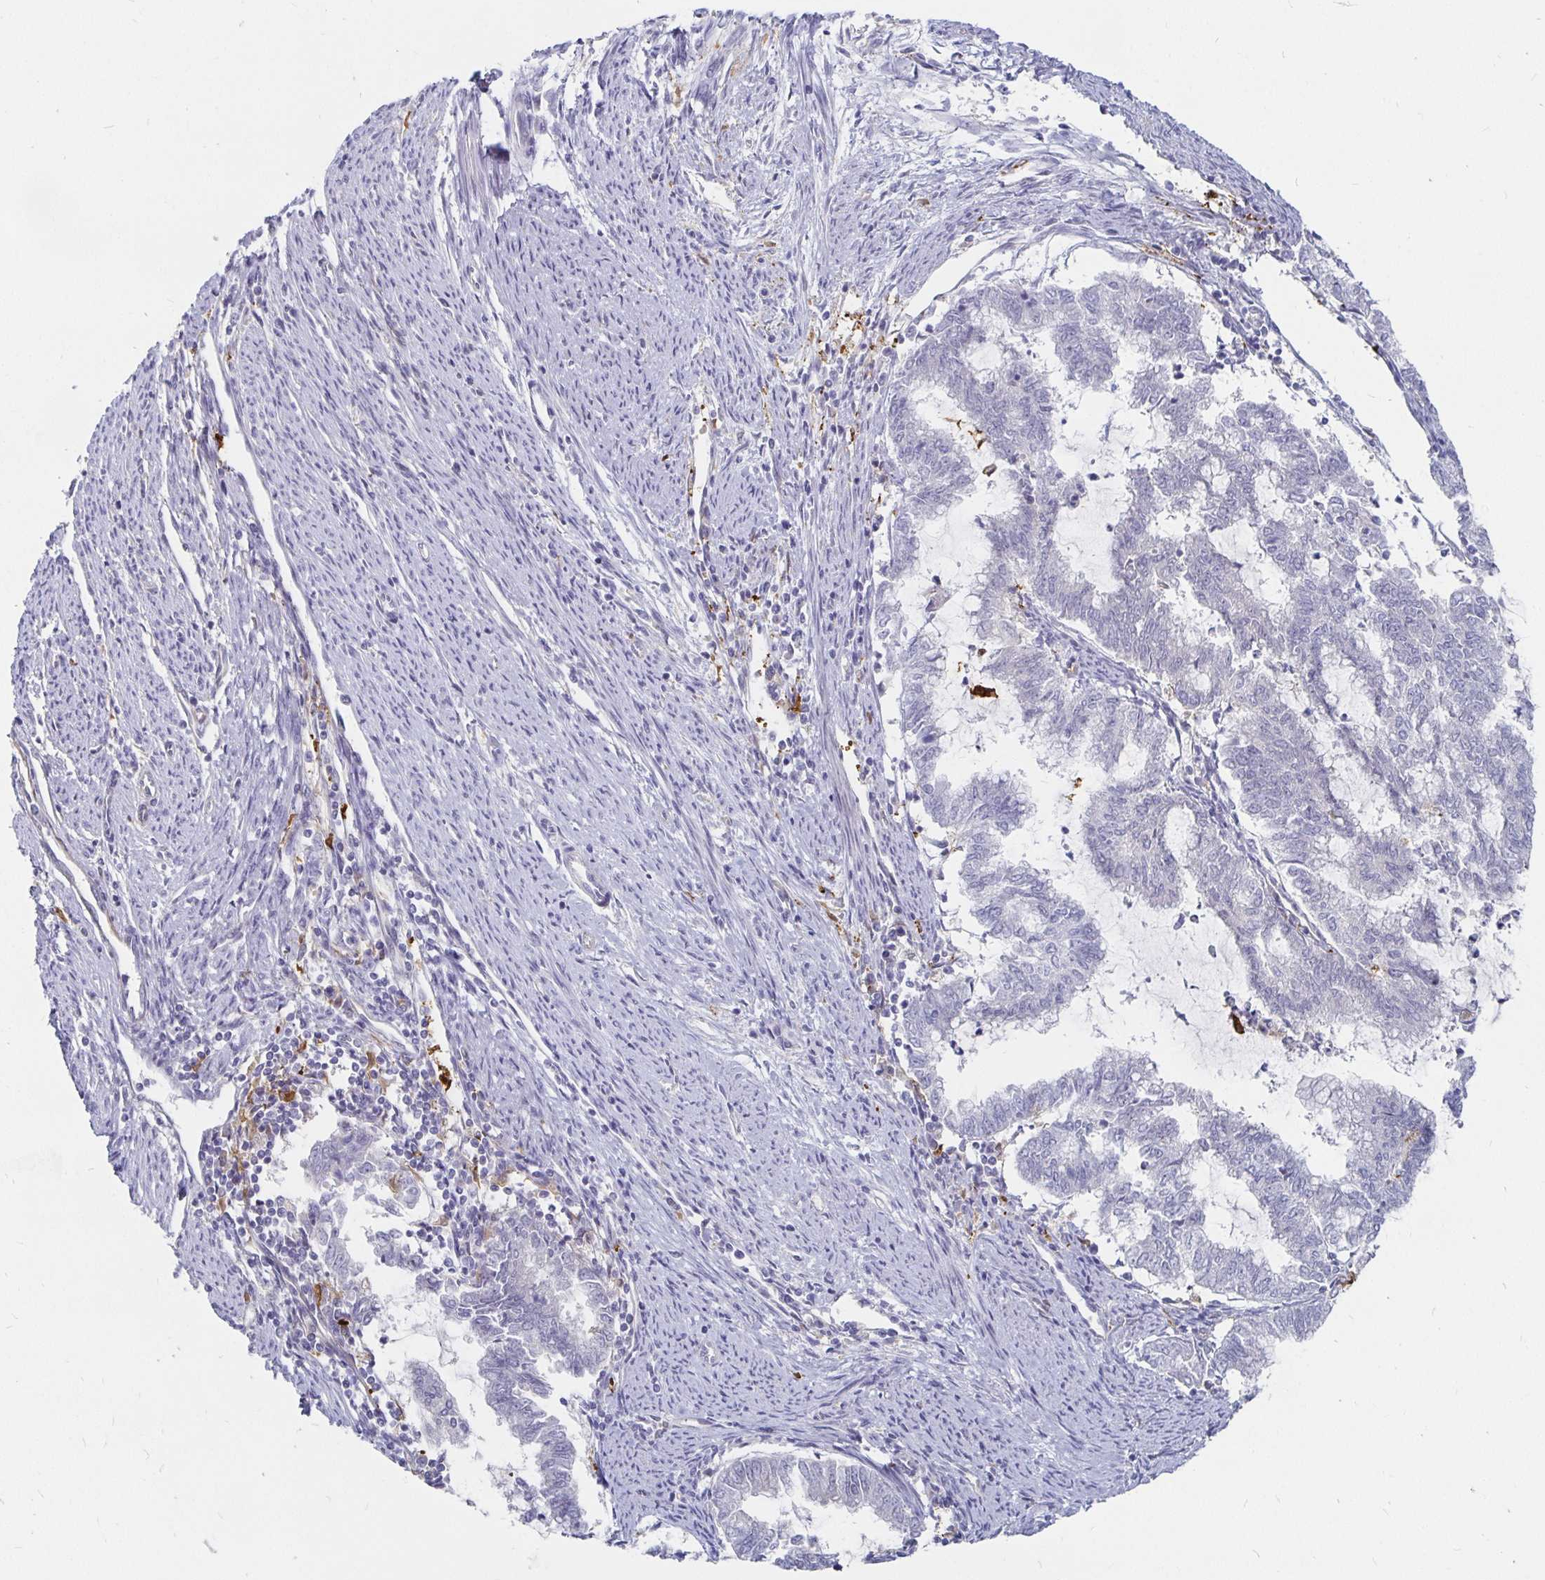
{"staining": {"intensity": "negative", "quantity": "none", "location": "none"}, "tissue": "endometrial cancer", "cell_type": "Tumor cells", "image_type": "cancer", "snomed": [{"axis": "morphology", "description": "Adenocarcinoma, NOS"}, {"axis": "topography", "description": "Endometrium"}], "caption": "Endometrial adenocarcinoma stained for a protein using immunohistochemistry reveals no expression tumor cells.", "gene": "CCDC85A", "patient": {"sex": "female", "age": 79}}